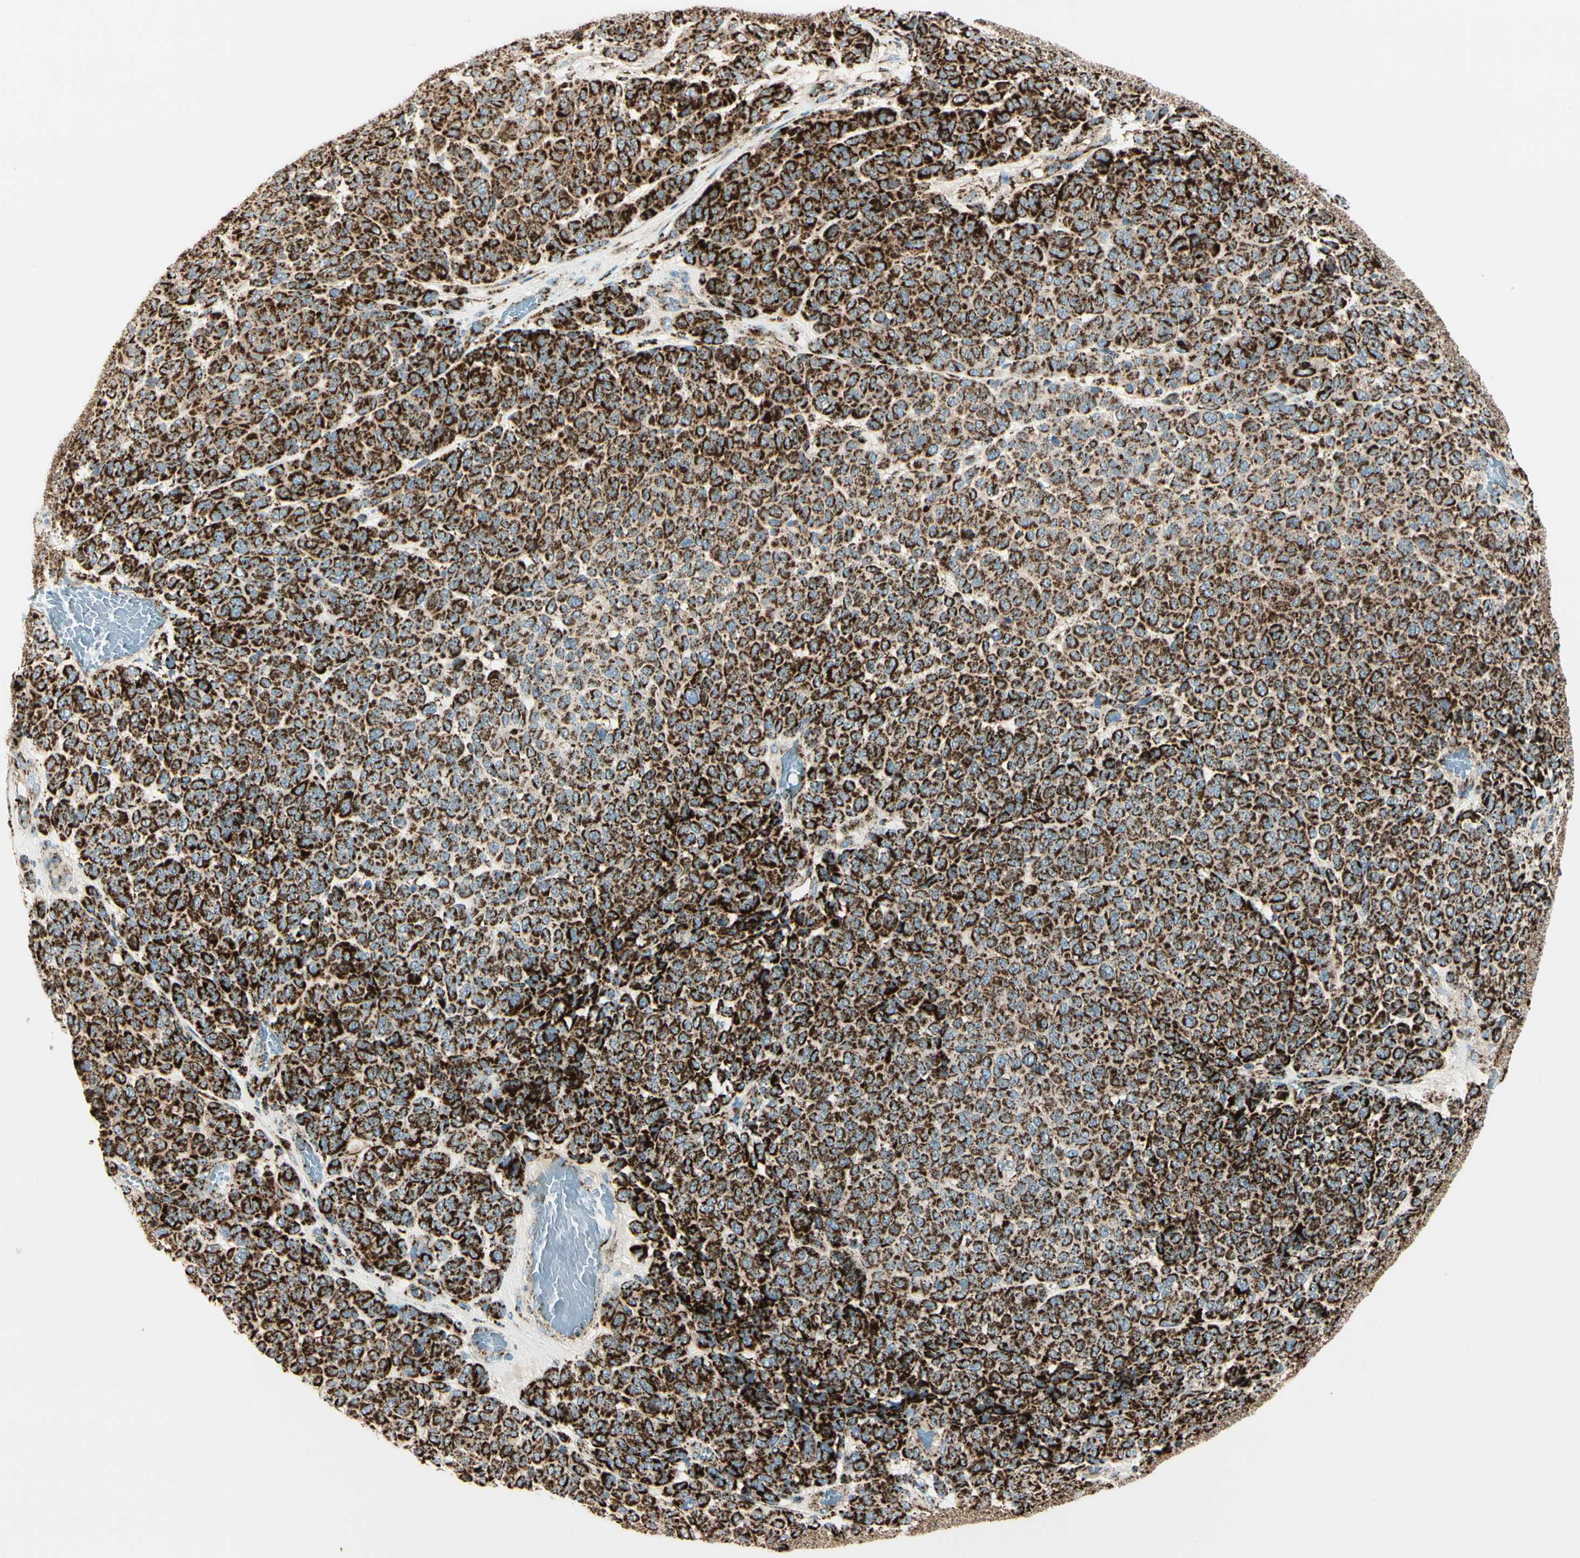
{"staining": {"intensity": "strong", "quantity": ">75%", "location": "cytoplasmic/membranous"}, "tissue": "melanoma", "cell_type": "Tumor cells", "image_type": "cancer", "snomed": [{"axis": "morphology", "description": "Malignant melanoma, NOS"}, {"axis": "topography", "description": "Skin"}], "caption": "DAB immunohistochemical staining of melanoma displays strong cytoplasmic/membranous protein staining in approximately >75% of tumor cells.", "gene": "ME2", "patient": {"sex": "male", "age": 59}}